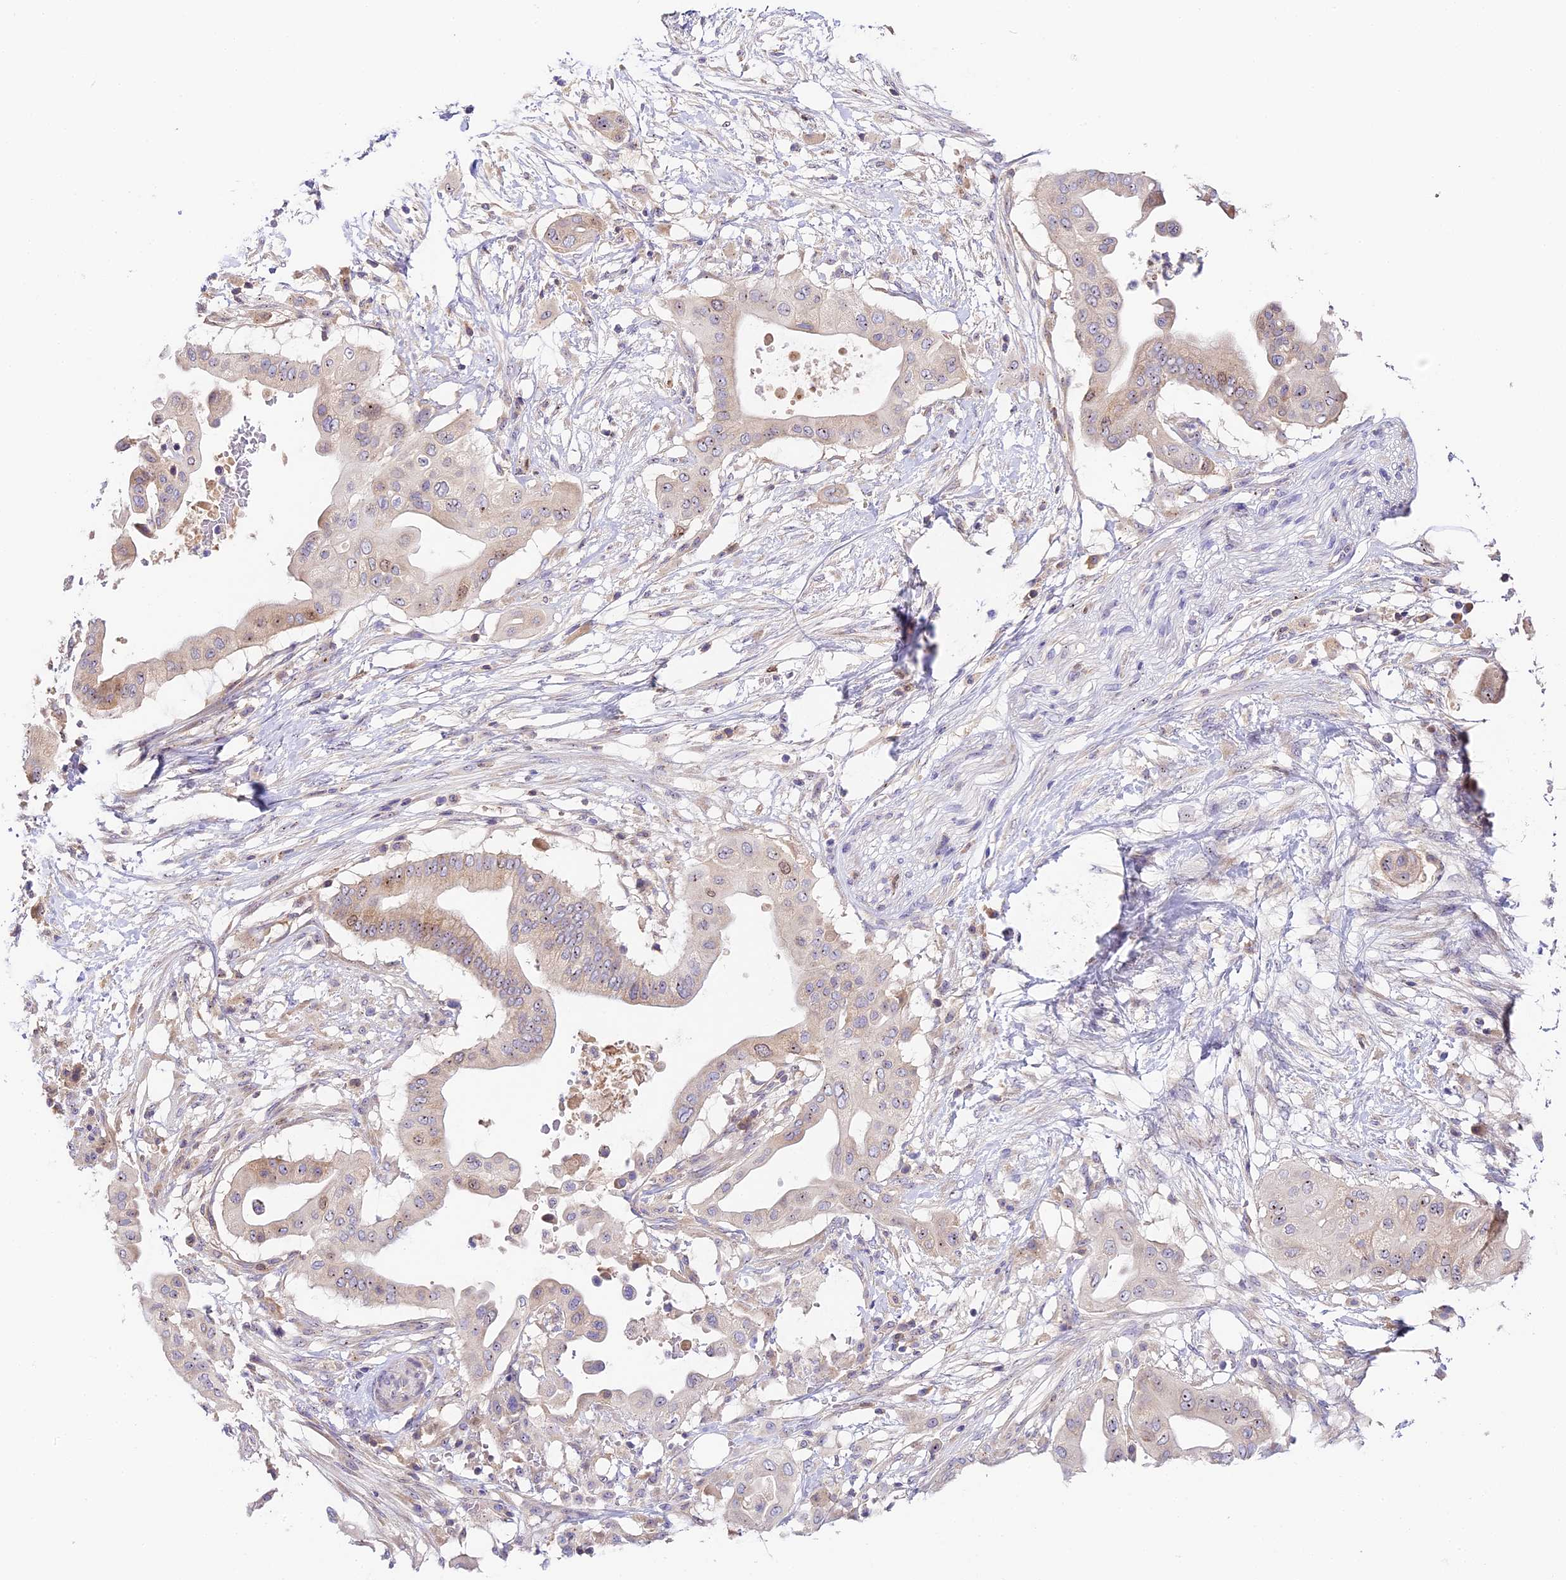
{"staining": {"intensity": "moderate", "quantity": "<25%", "location": "nuclear"}, "tissue": "pancreatic cancer", "cell_type": "Tumor cells", "image_type": "cancer", "snomed": [{"axis": "morphology", "description": "Adenocarcinoma, NOS"}, {"axis": "topography", "description": "Pancreas"}], "caption": "A micrograph of pancreatic cancer stained for a protein displays moderate nuclear brown staining in tumor cells.", "gene": "RAD51", "patient": {"sex": "male", "age": 68}}